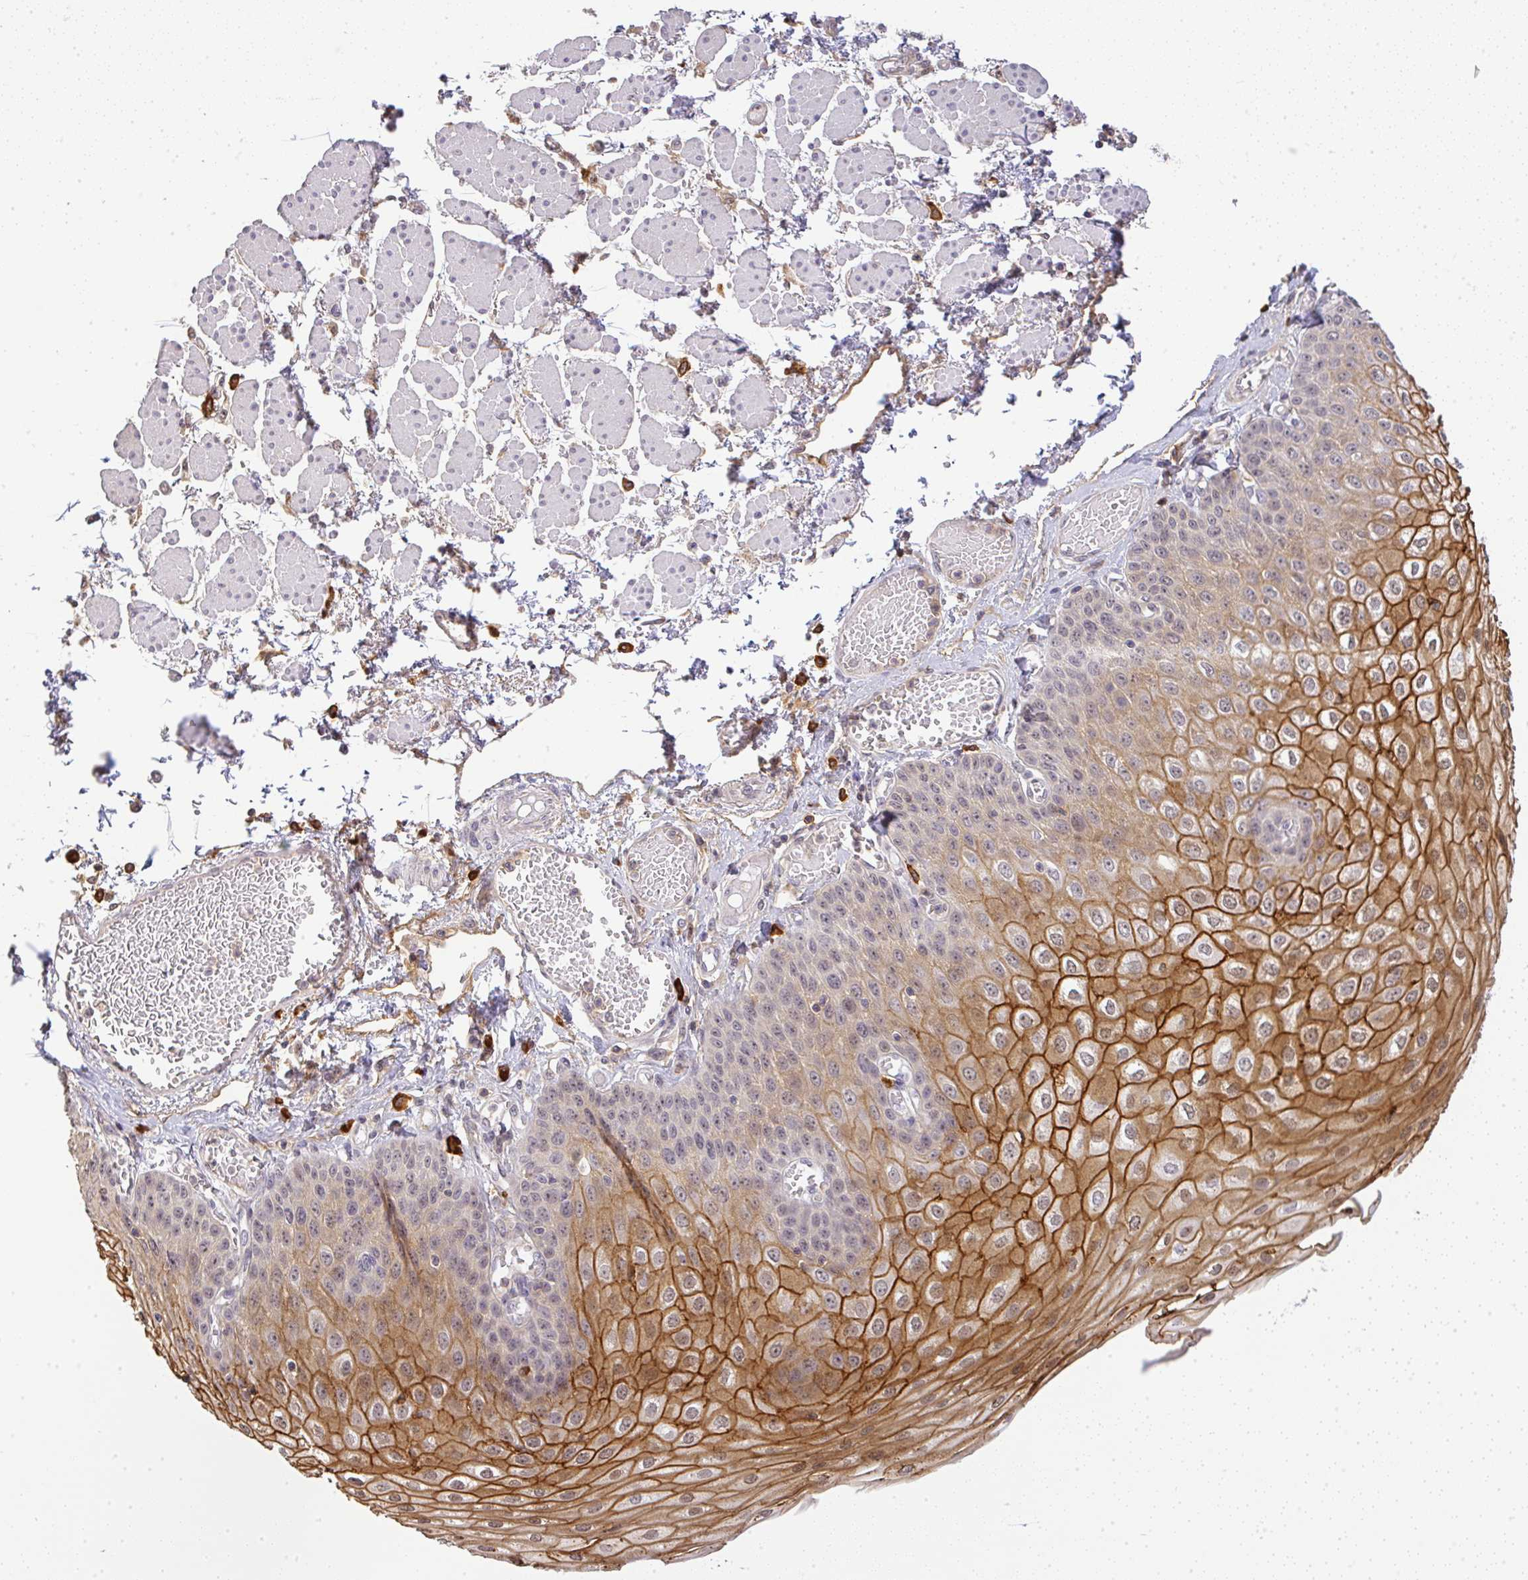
{"staining": {"intensity": "moderate", "quantity": "25%-75%", "location": "cytoplasmic/membranous,nuclear"}, "tissue": "esophagus", "cell_type": "Squamous epithelial cells", "image_type": "normal", "snomed": [{"axis": "morphology", "description": "Normal tissue, NOS"}, {"axis": "morphology", "description": "Adenocarcinoma, NOS"}, {"axis": "topography", "description": "Esophagus"}], "caption": "Squamous epithelial cells demonstrate medium levels of moderate cytoplasmic/membranous,nuclear positivity in approximately 25%-75% of cells in benign human esophagus. (DAB IHC with brightfield microscopy, high magnification).", "gene": "FAM153A", "patient": {"sex": "male", "age": 81}}